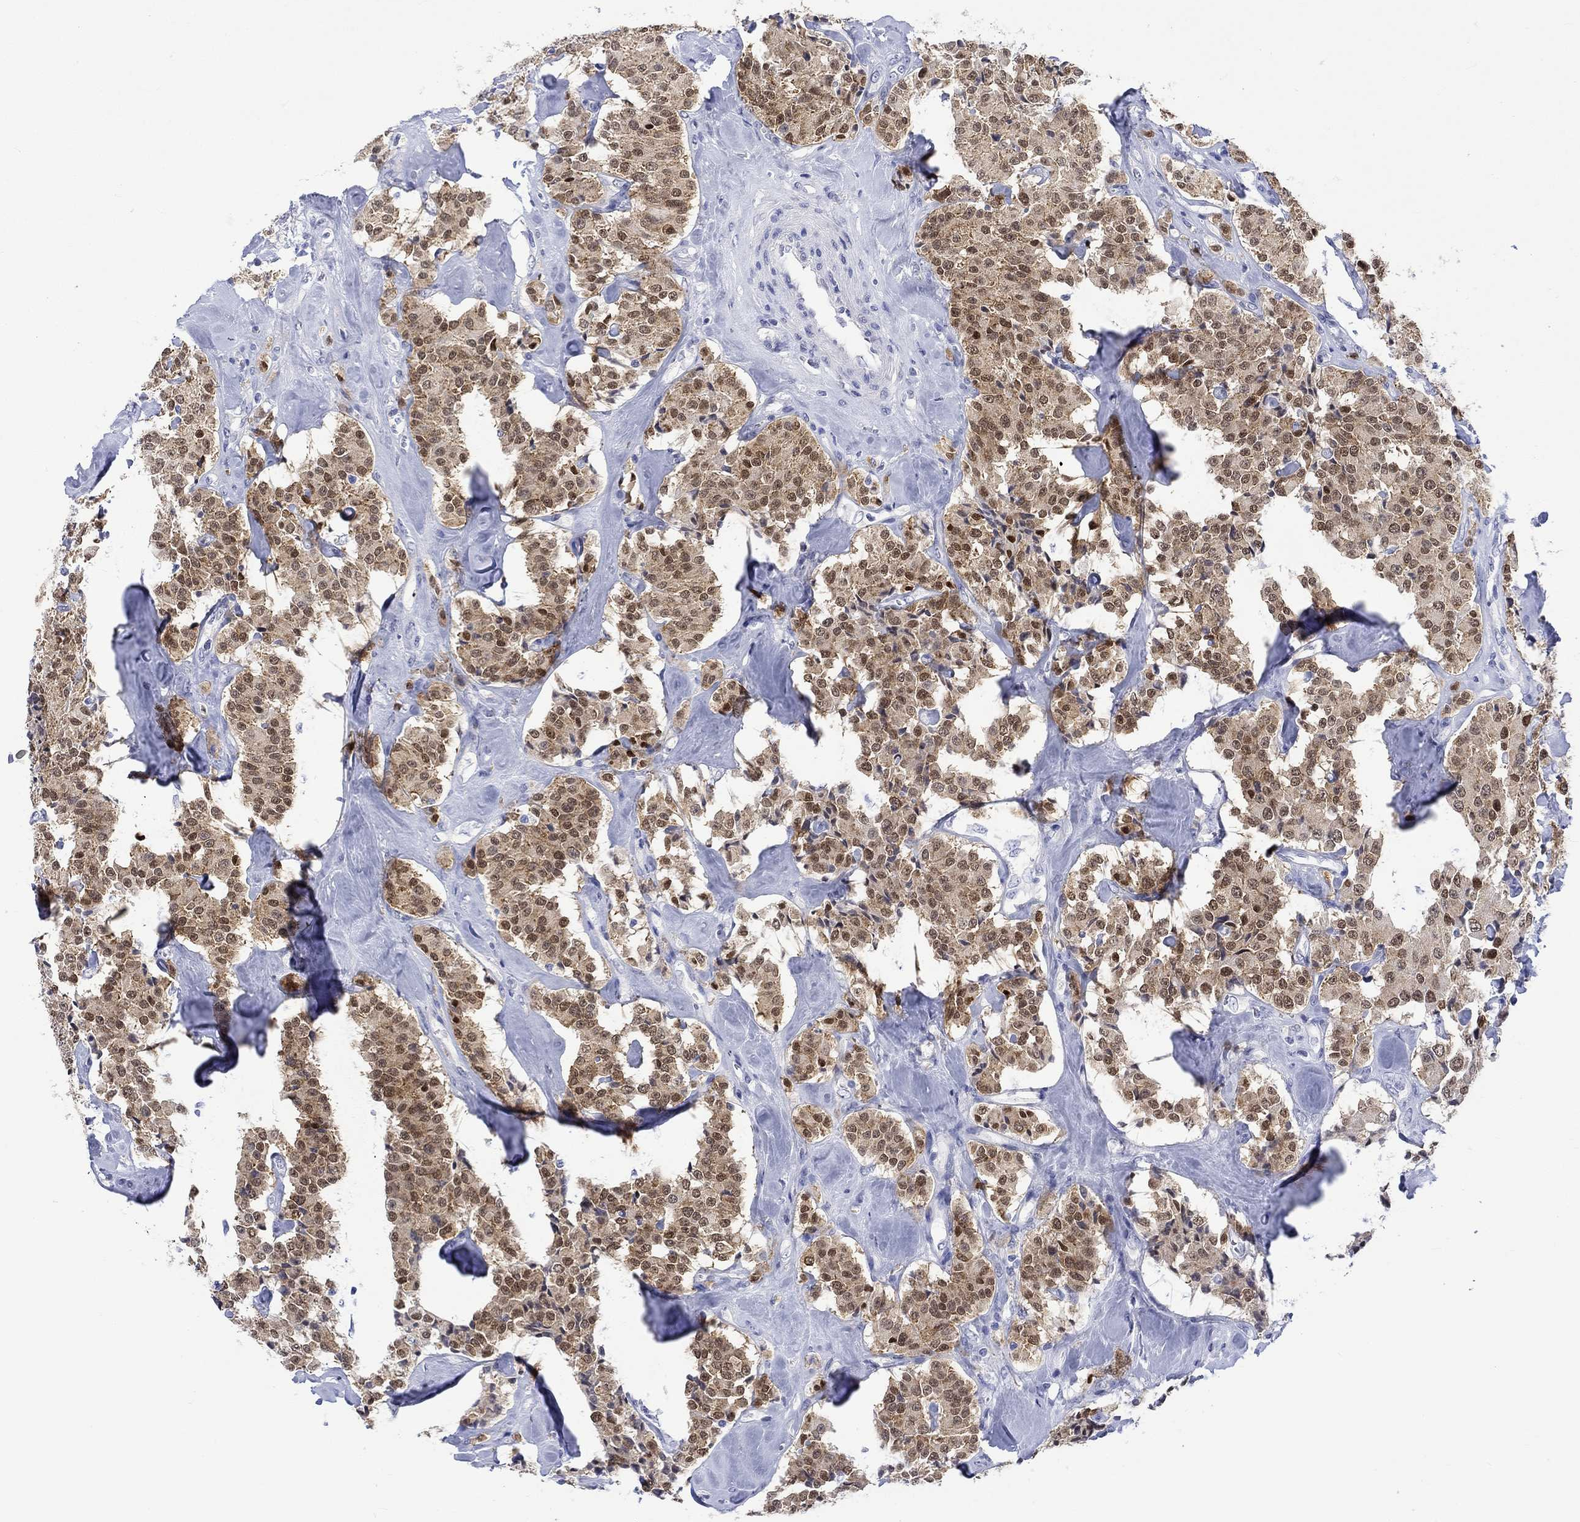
{"staining": {"intensity": "strong", "quantity": ">75%", "location": "nuclear"}, "tissue": "carcinoid", "cell_type": "Tumor cells", "image_type": "cancer", "snomed": [{"axis": "morphology", "description": "Carcinoid, malignant, NOS"}, {"axis": "topography", "description": "Pancreas"}], "caption": "This is a photomicrograph of IHC staining of malignant carcinoid, which shows strong positivity in the nuclear of tumor cells.", "gene": "MSI1", "patient": {"sex": "male", "age": 41}}